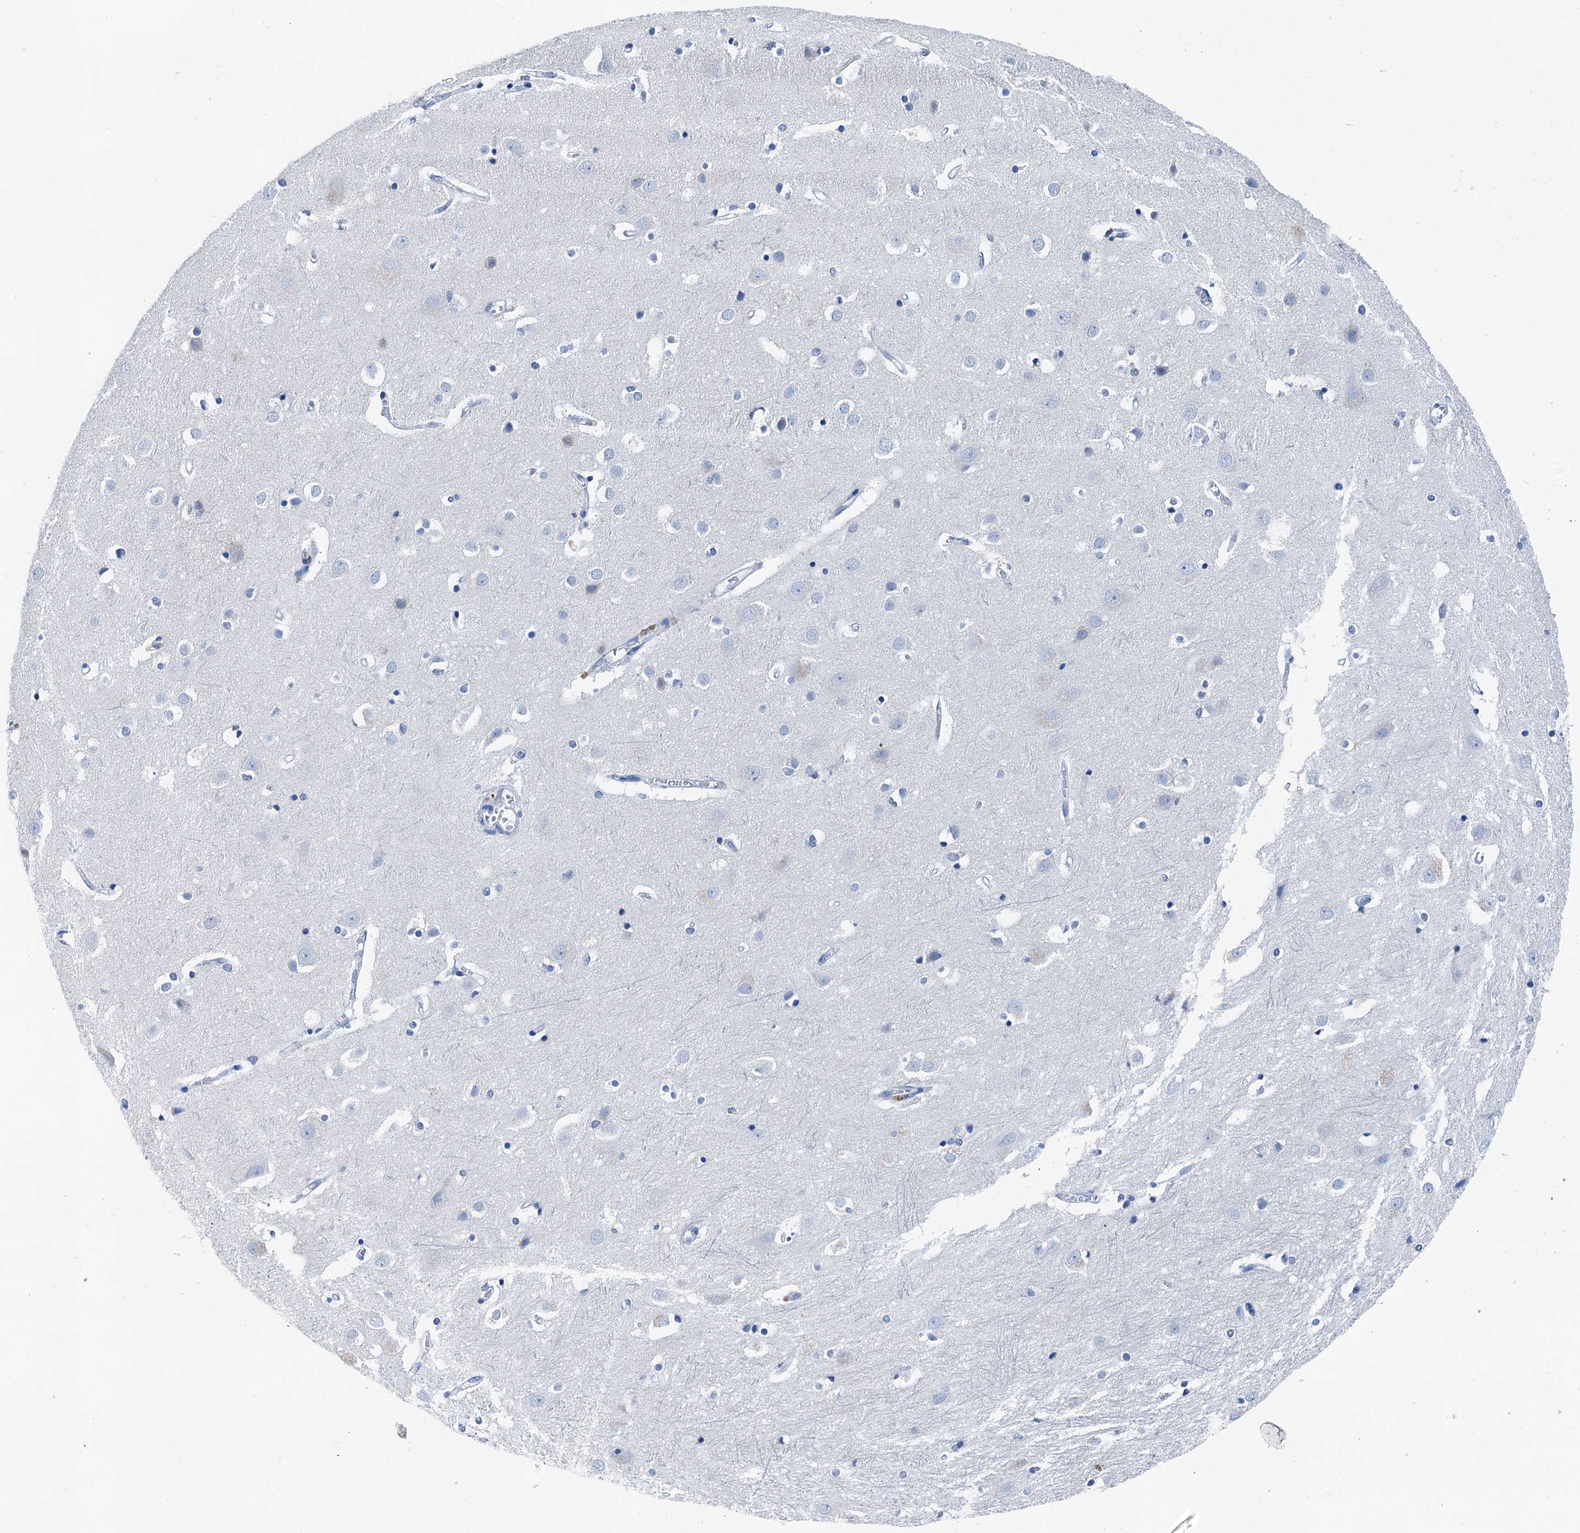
{"staining": {"intensity": "negative", "quantity": "none", "location": "none"}, "tissue": "cerebral cortex", "cell_type": "Endothelial cells", "image_type": "normal", "snomed": [{"axis": "morphology", "description": "Normal tissue, NOS"}, {"axis": "topography", "description": "Cerebral cortex"}], "caption": "This micrograph is of benign cerebral cortex stained with IHC to label a protein in brown with the nuclei are counter-stained blue. There is no staining in endothelial cells.", "gene": "CBLN3", "patient": {"sex": "male", "age": 54}}